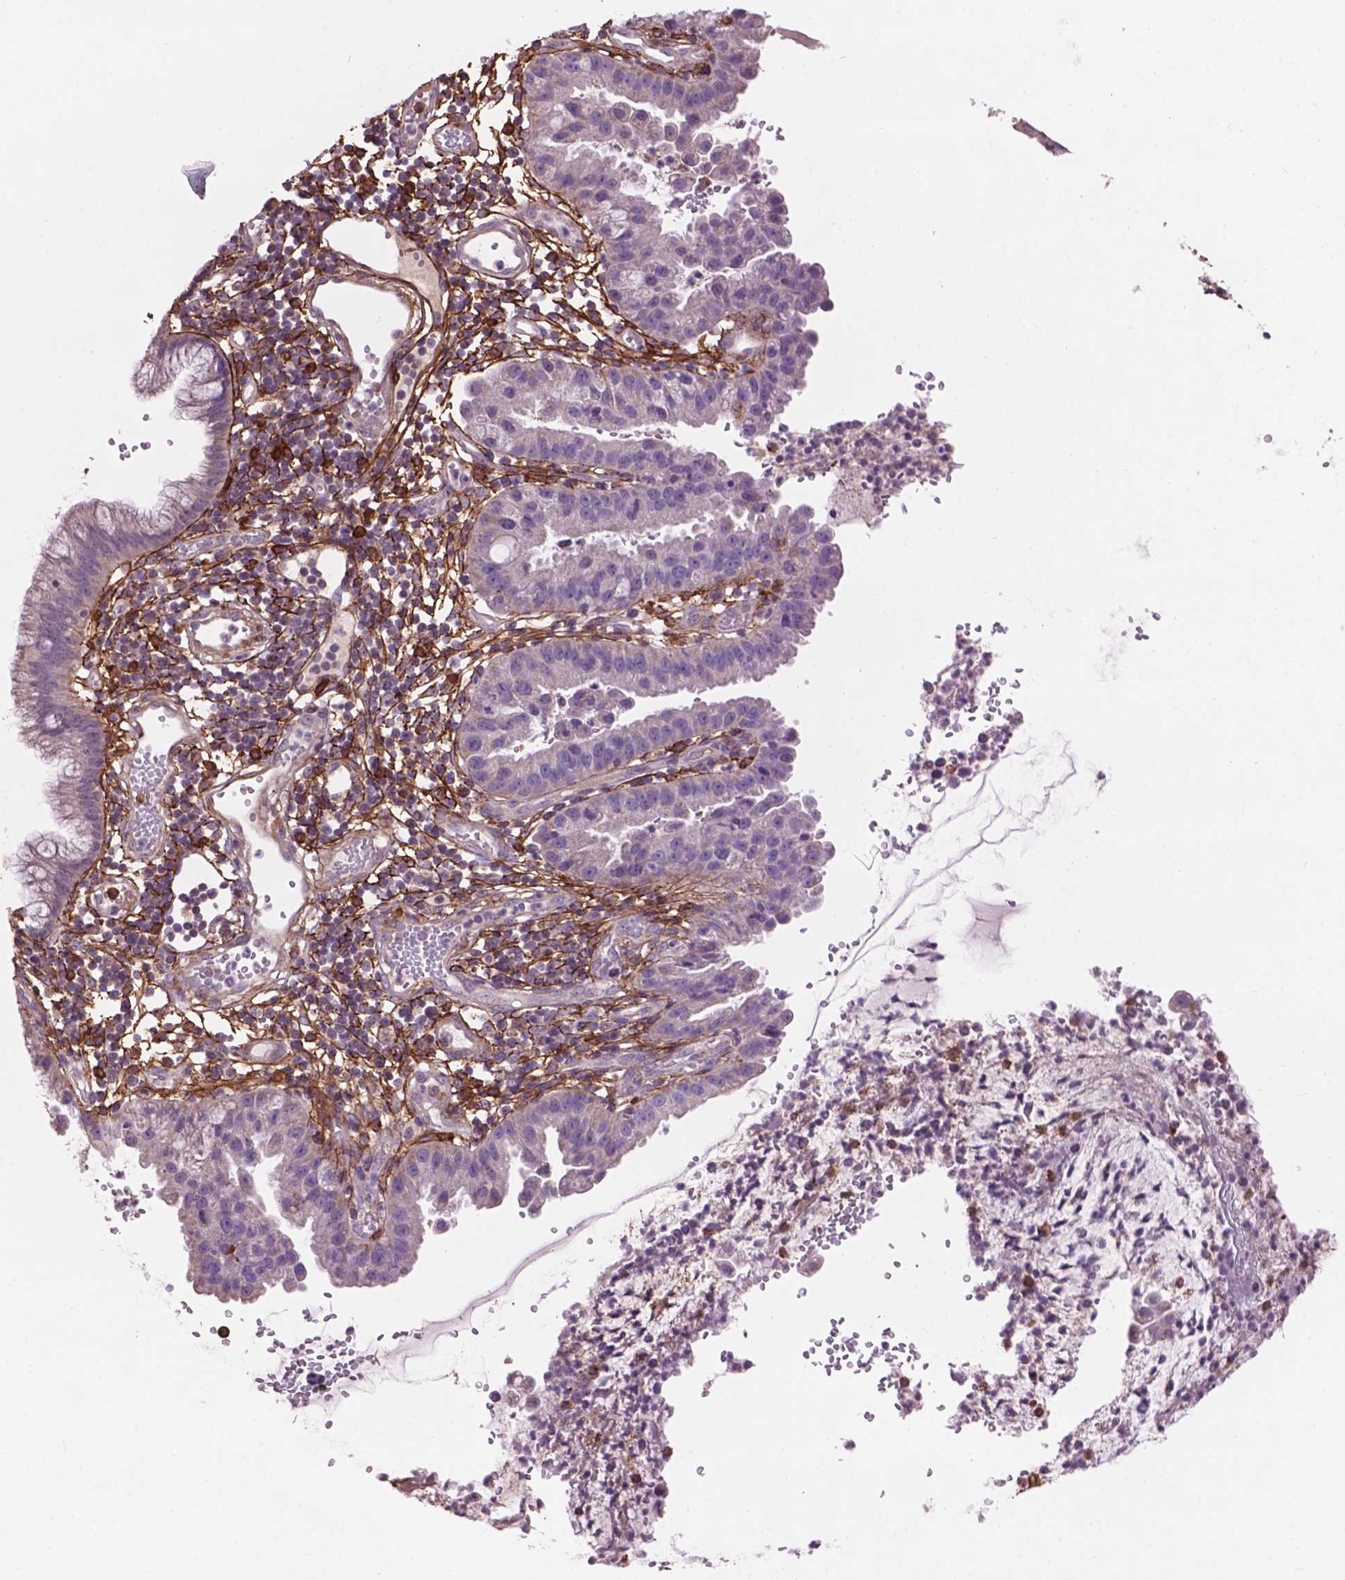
{"staining": {"intensity": "negative", "quantity": "none", "location": "none"}, "tissue": "cervical cancer", "cell_type": "Tumor cells", "image_type": "cancer", "snomed": [{"axis": "morphology", "description": "Adenocarcinoma, NOS"}, {"axis": "topography", "description": "Cervix"}], "caption": "High magnification brightfield microscopy of cervical cancer stained with DAB (3,3'-diaminobenzidine) (brown) and counterstained with hematoxylin (blue): tumor cells show no significant expression.", "gene": "LRRC3C", "patient": {"sex": "female", "age": 34}}